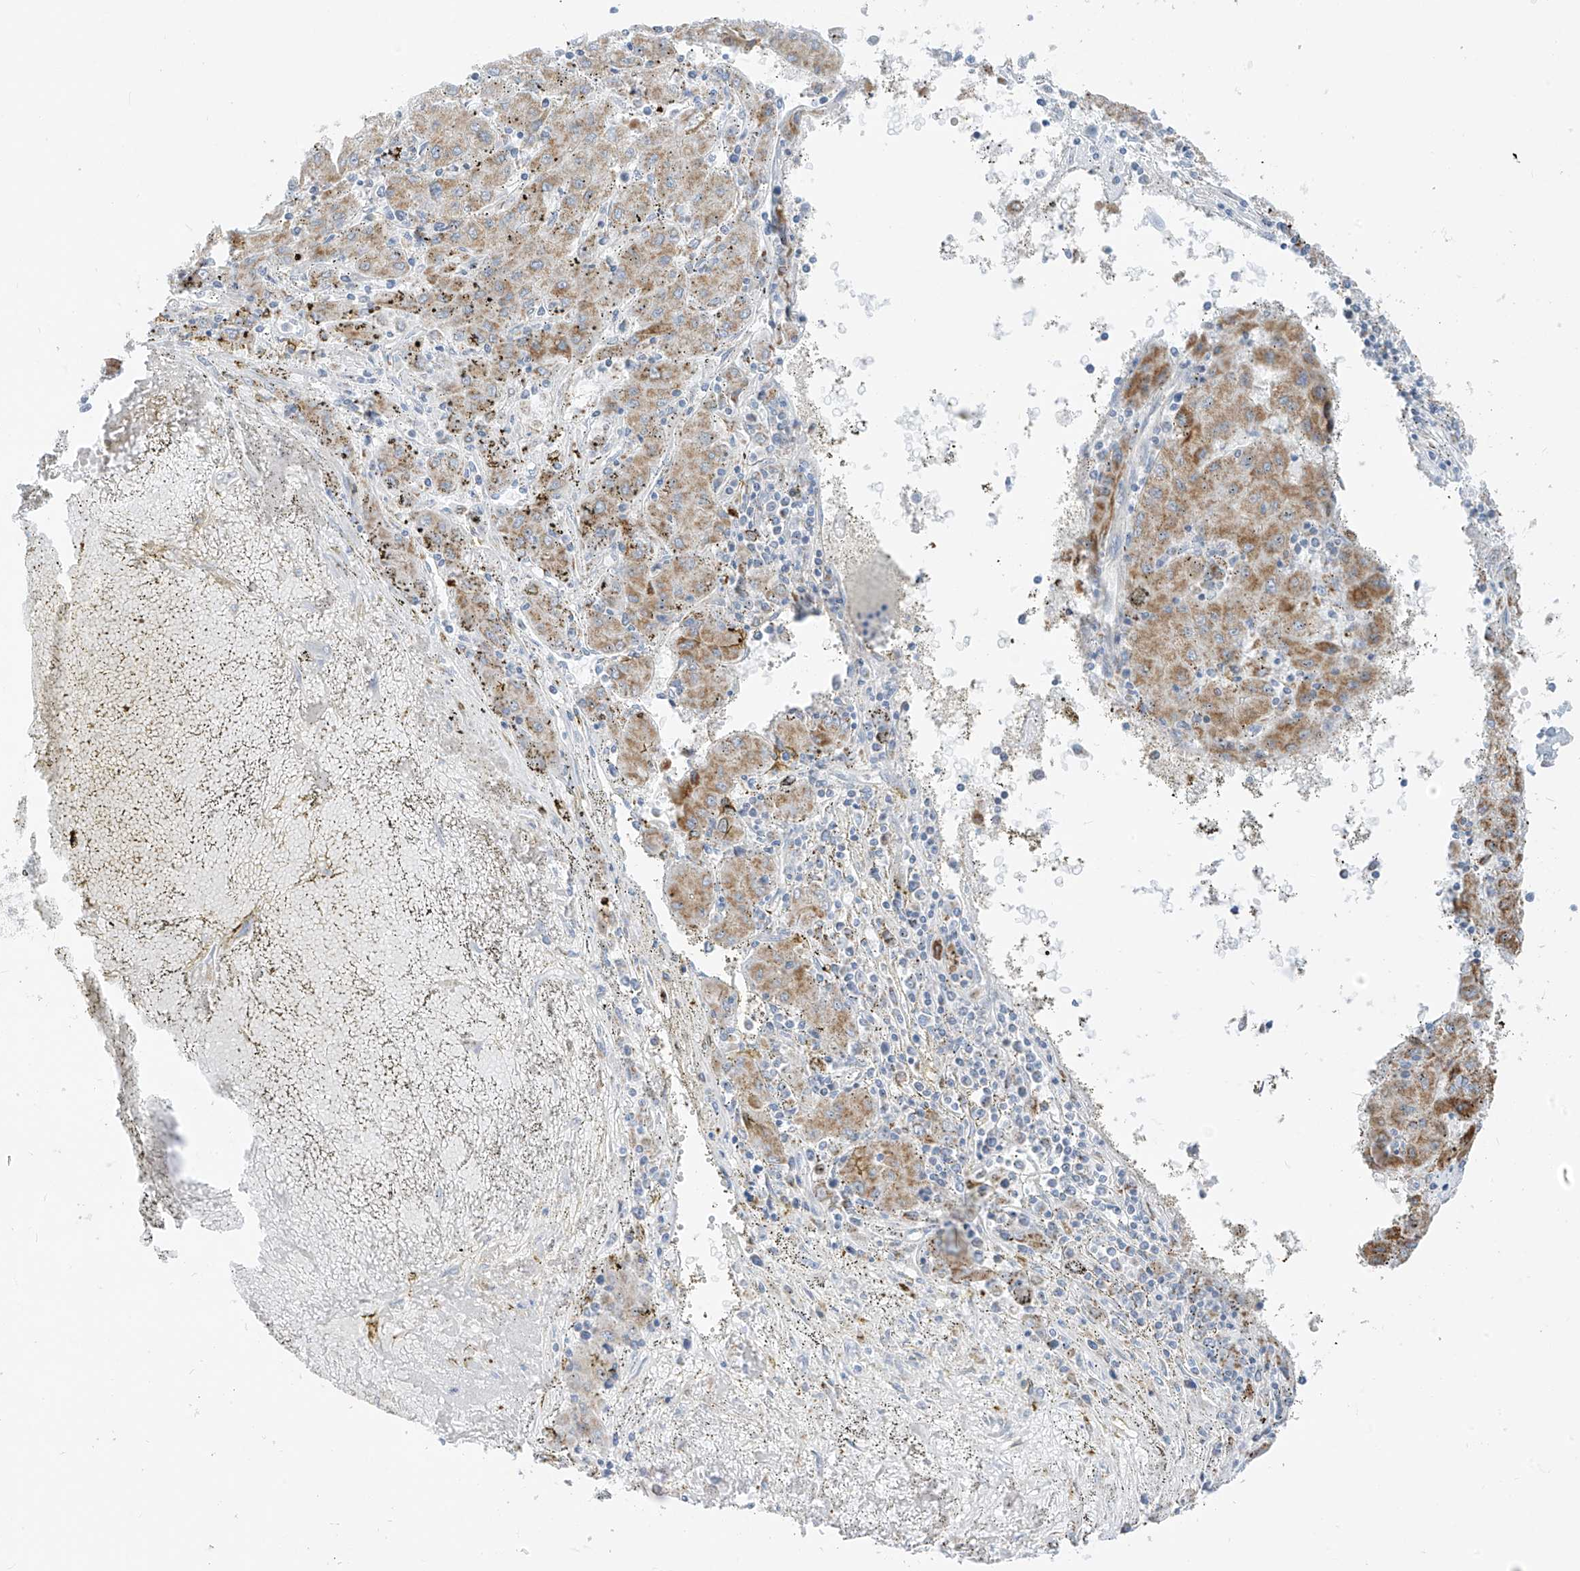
{"staining": {"intensity": "moderate", "quantity": ">75%", "location": "cytoplasmic/membranous"}, "tissue": "liver cancer", "cell_type": "Tumor cells", "image_type": "cancer", "snomed": [{"axis": "morphology", "description": "Carcinoma, Hepatocellular, NOS"}, {"axis": "topography", "description": "Liver"}], "caption": "Immunohistochemistry of human liver hepatocellular carcinoma demonstrates medium levels of moderate cytoplasmic/membranous expression in approximately >75% of tumor cells. Using DAB (brown) and hematoxylin (blue) stains, captured at high magnification using brightfield microscopy.", "gene": "ZNF404", "patient": {"sex": "male", "age": 72}}